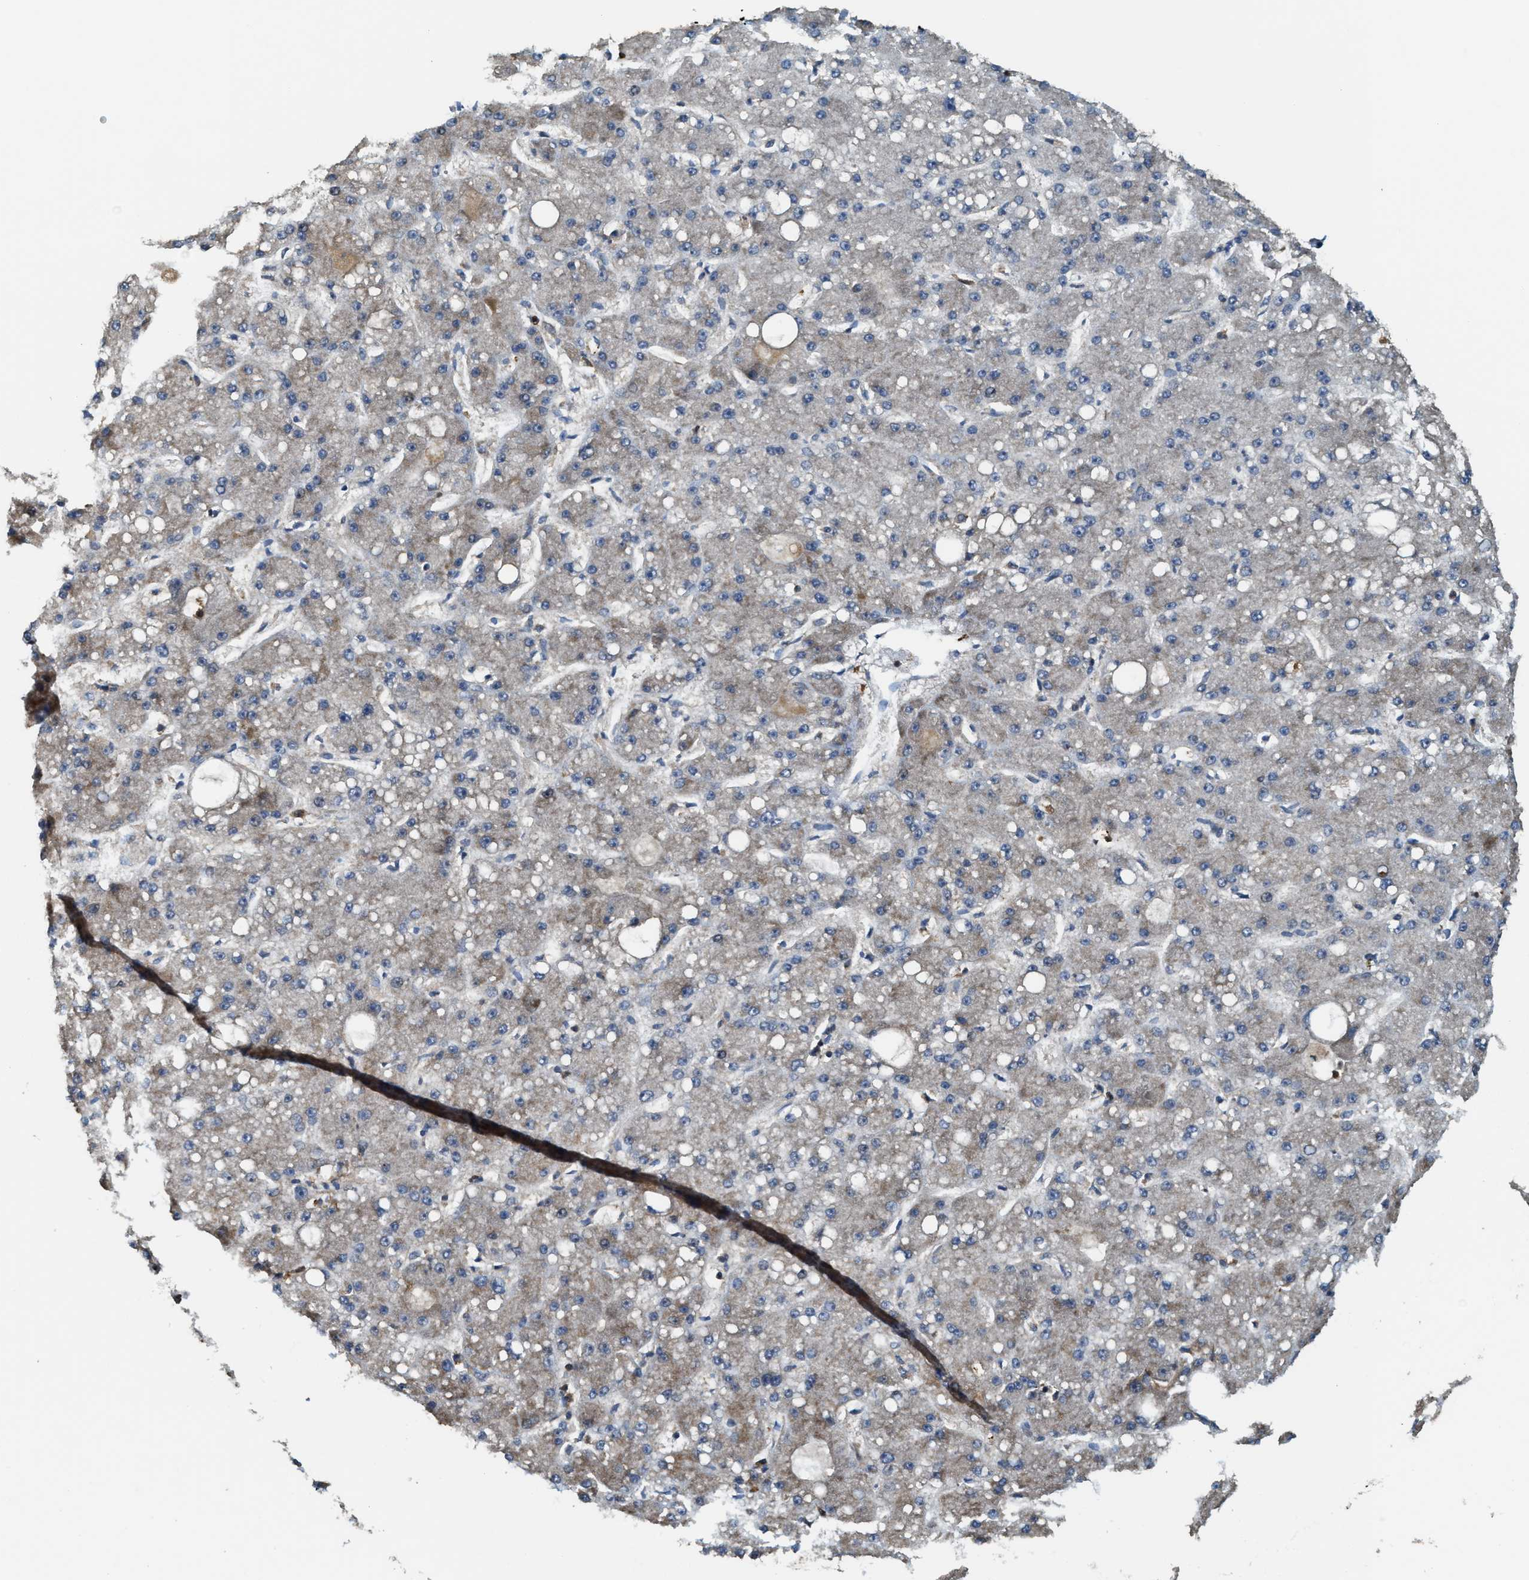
{"staining": {"intensity": "negative", "quantity": "none", "location": "none"}, "tissue": "liver cancer", "cell_type": "Tumor cells", "image_type": "cancer", "snomed": [{"axis": "morphology", "description": "Carcinoma, Hepatocellular, NOS"}, {"axis": "topography", "description": "Liver"}], "caption": "This is an immunohistochemistry photomicrograph of human liver cancer. There is no expression in tumor cells.", "gene": "SERPINB5", "patient": {"sex": "male", "age": 67}}